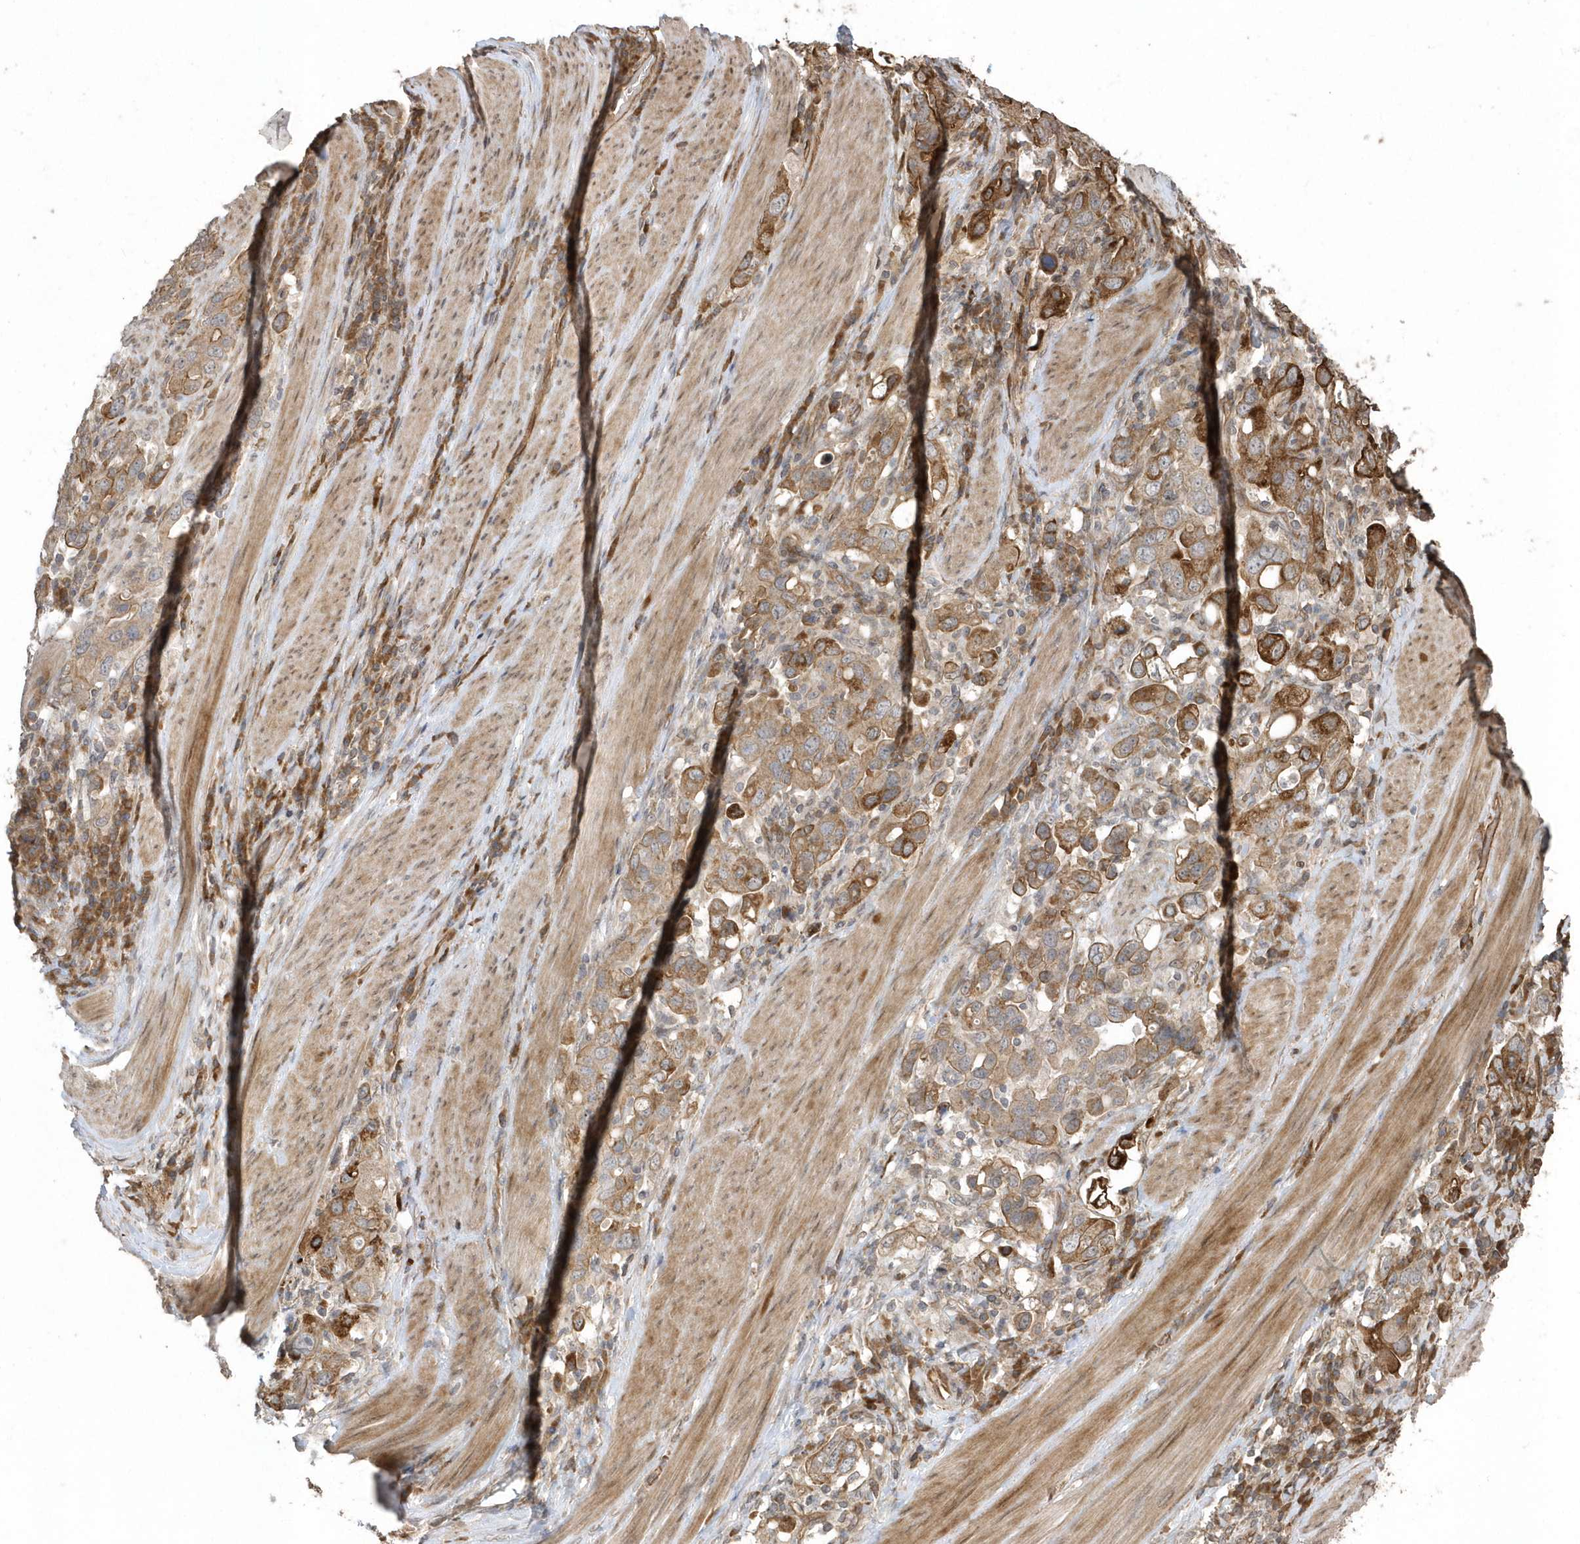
{"staining": {"intensity": "strong", "quantity": ">75%", "location": "cytoplasmic/membranous"}, "tissue": "stomach cancer", "cell_type": "Tumor cells", "image_type": "cancer", "snomed": [{"axis": "morphology", "description": "Adenocarcinoma, NOS"}, {"axis": "topography", "description": "Stomach, upper"}], "caption": "Stomach adenocarcinoma tissue demonstrates strong cytoplasmic/membranous positivity in about >75% of tumor cells Immunohistochemistry (ihc) stains the protein in brown and the nuclei are stained blue.", "gene": "HERPUD1", "patient": {"sex": "male", "age": 62}}